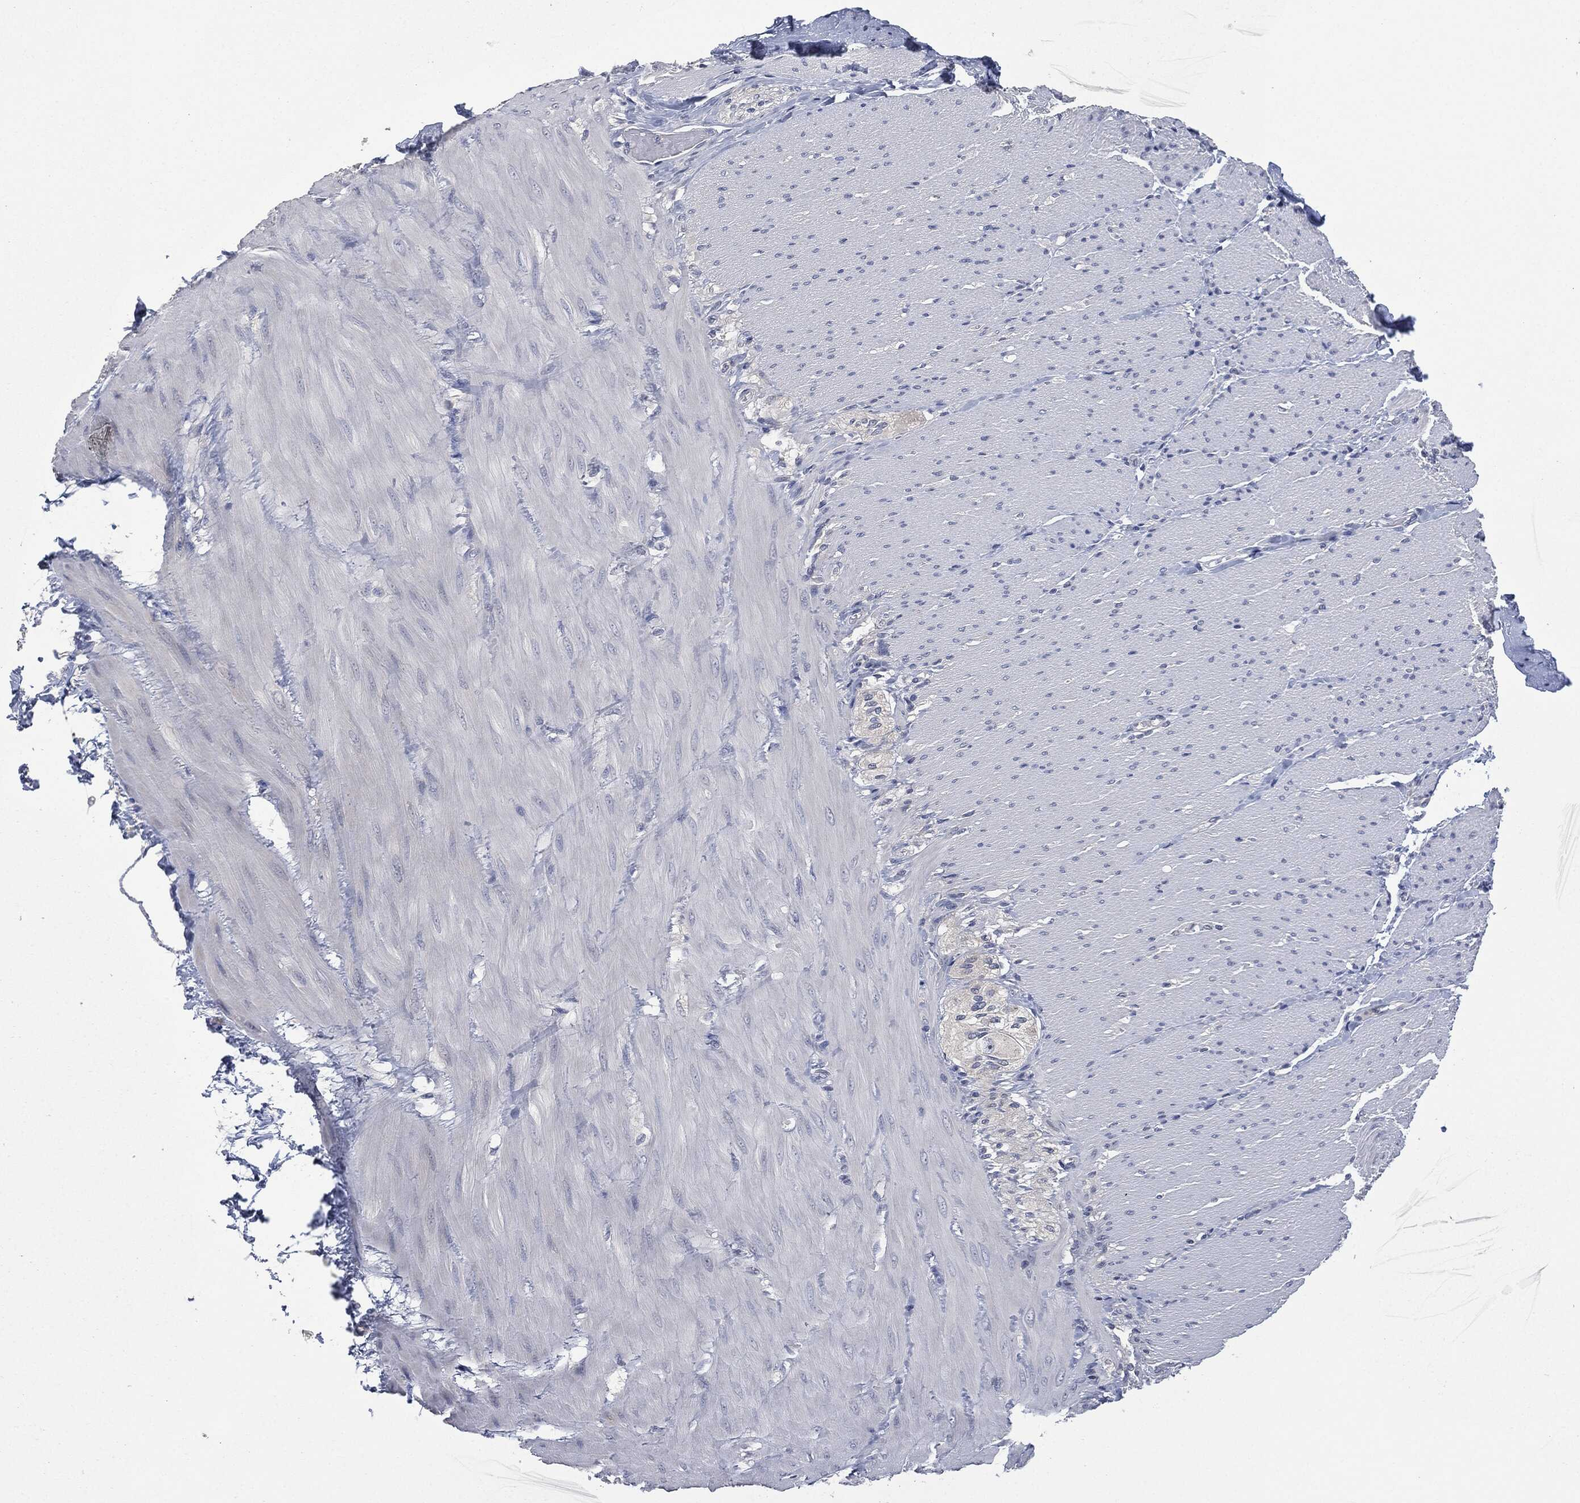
{"staining": {"intensity": "negative", "quantity": "none", "location": "none"}, "tissue": "adipose tissue", "cell_type": "Adipocytes", "image_type": "normal", "snomed": [{"axis": "morphology", "description": "Normal tissue, NOS"}, {"axis": "topography", "description": "Smooth muscle"}, {"axis": "topography", "description": "Duodenum"}, {"axis": "topography", "description": "Peripheral nerve tissue"}], "caption": "DAB (3,3'-diaminobenzidine) immunohistochemical staining of unremarkable human adipose tissue exhibits no significant positivity in adipocytes.", "gene": "IL1RN", "patient": {"sex": "female", "age": 61}}